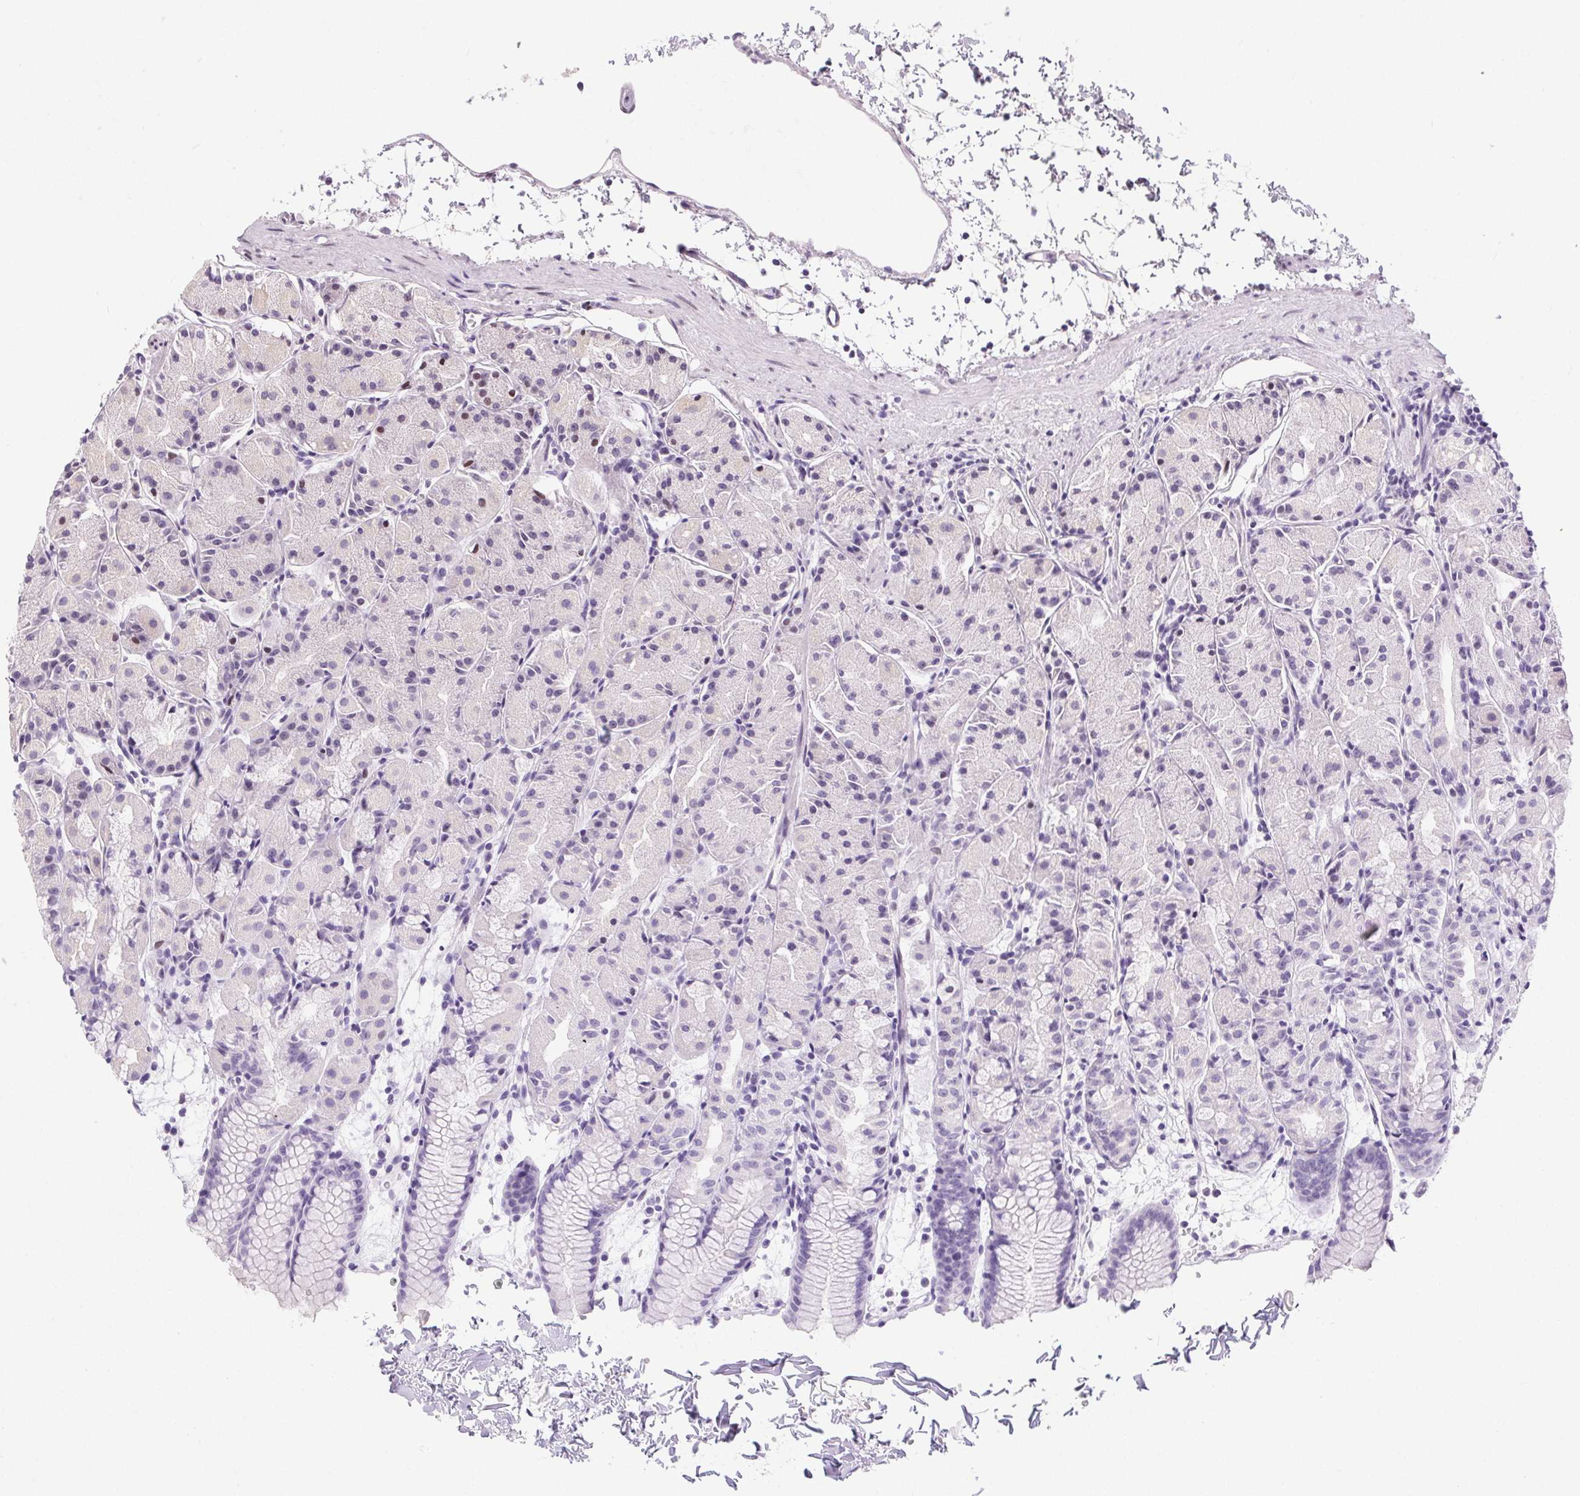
{"staining": {"intensity": "negative", "quantity": "none", "location": "none"}, "tissue": "stomach", "cell_type": "Glandular cells", "image_type": "normal", "snomed": [{"axis": "morphology", "description": "Normal tissue, NOS"}, {"axis": "topography", "description": "Stomach, upper"}], "caption": "This is an IHC photomicrograph of benign human stomach. There is no positivity in glandular cells.", "gene": "SP9", "patient": {"sex": "male", "age": 47}}